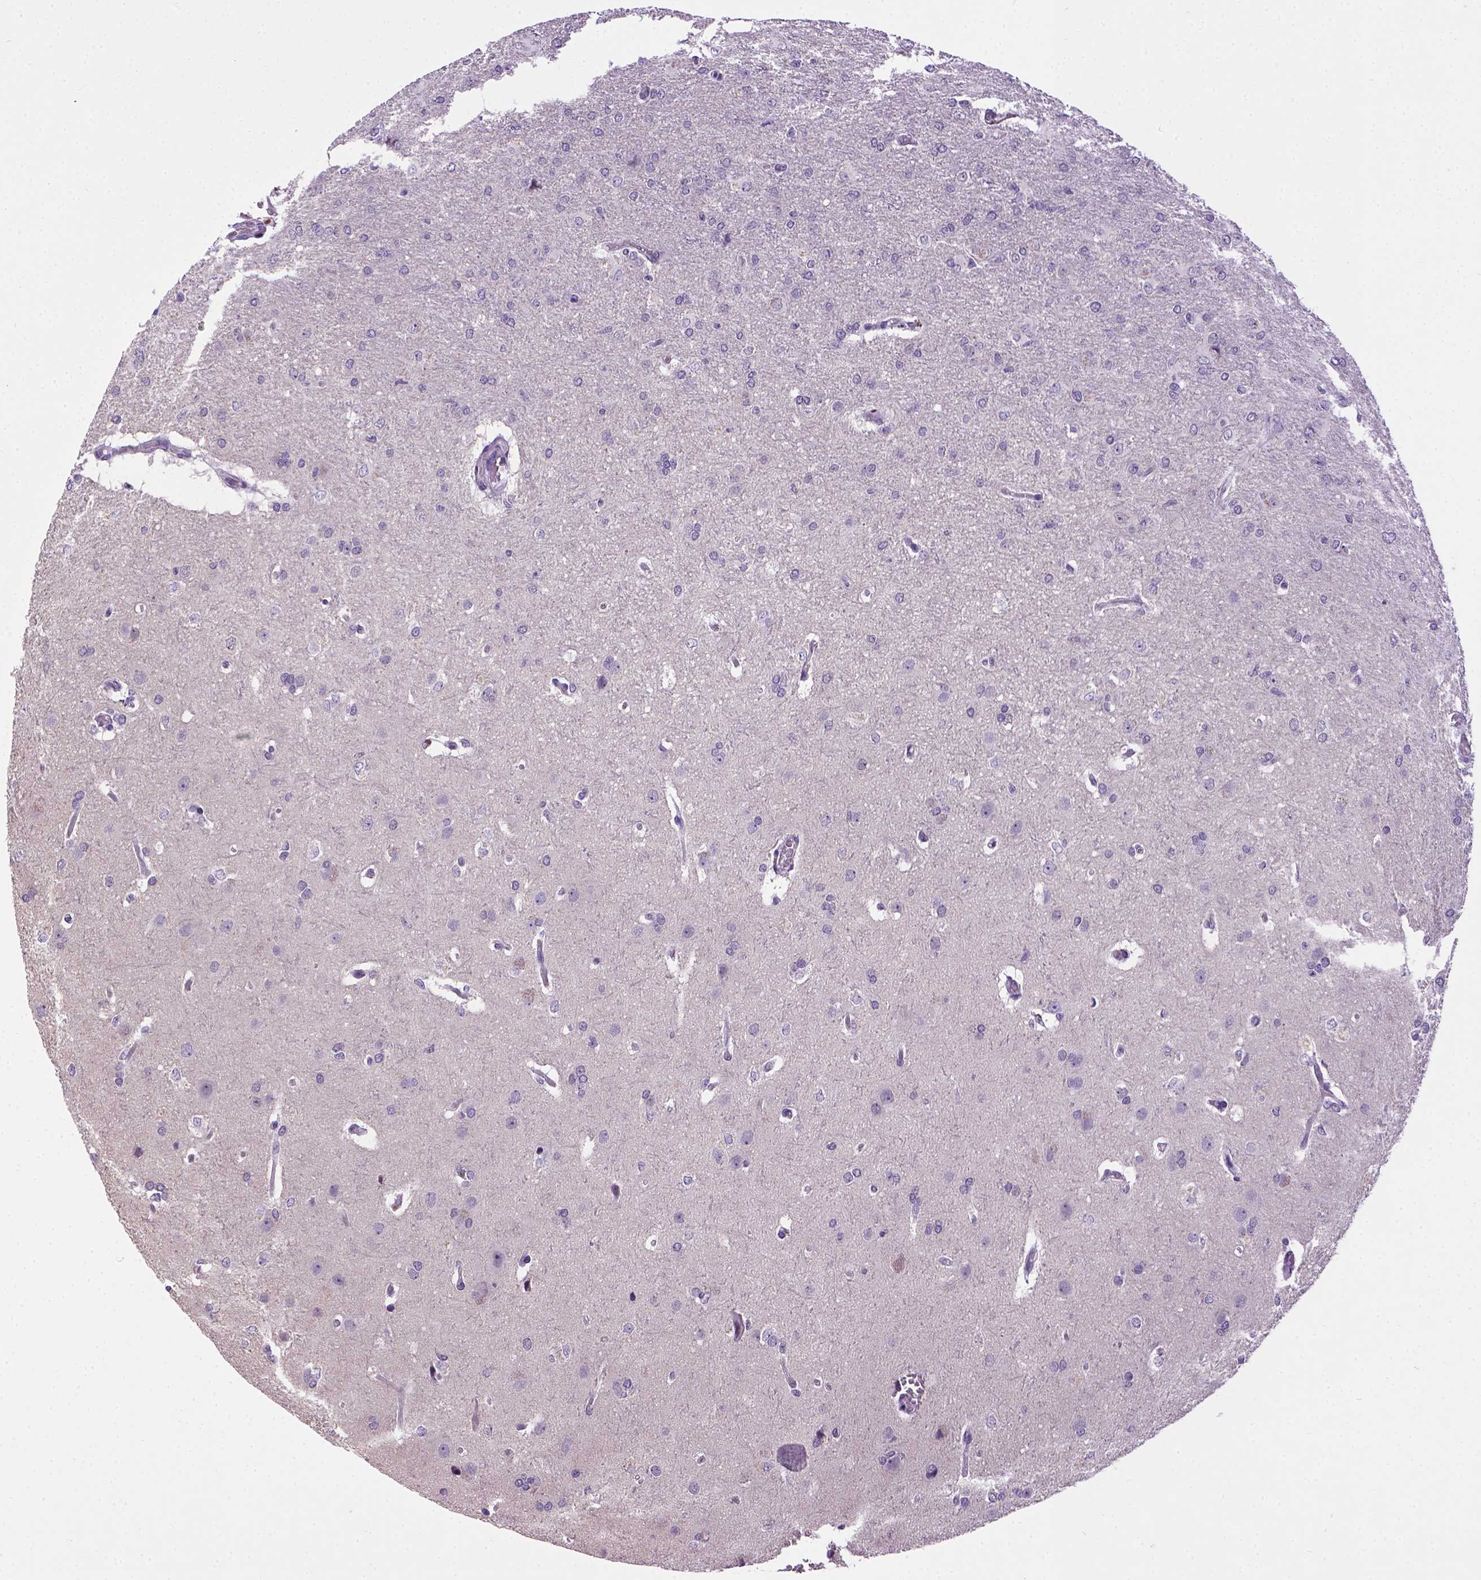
{"staining": {"intensity": "negative", "quantity": "none", "location": "none"}, "tissue": "glioma", "cell_type": "Tumor cells", "image_type": "cancer", "snomed": [{"axis": "morphology", "description": "Glioma, malignant, High grade"}, {"axis": "topography", "description": "Brain"}], "caption": "A photomicrograph of glioma stained for a protein exhibits no brown staining in tumor cells.", "gene": "CDH1", "patient": {"sex": "male", "age": 68}}